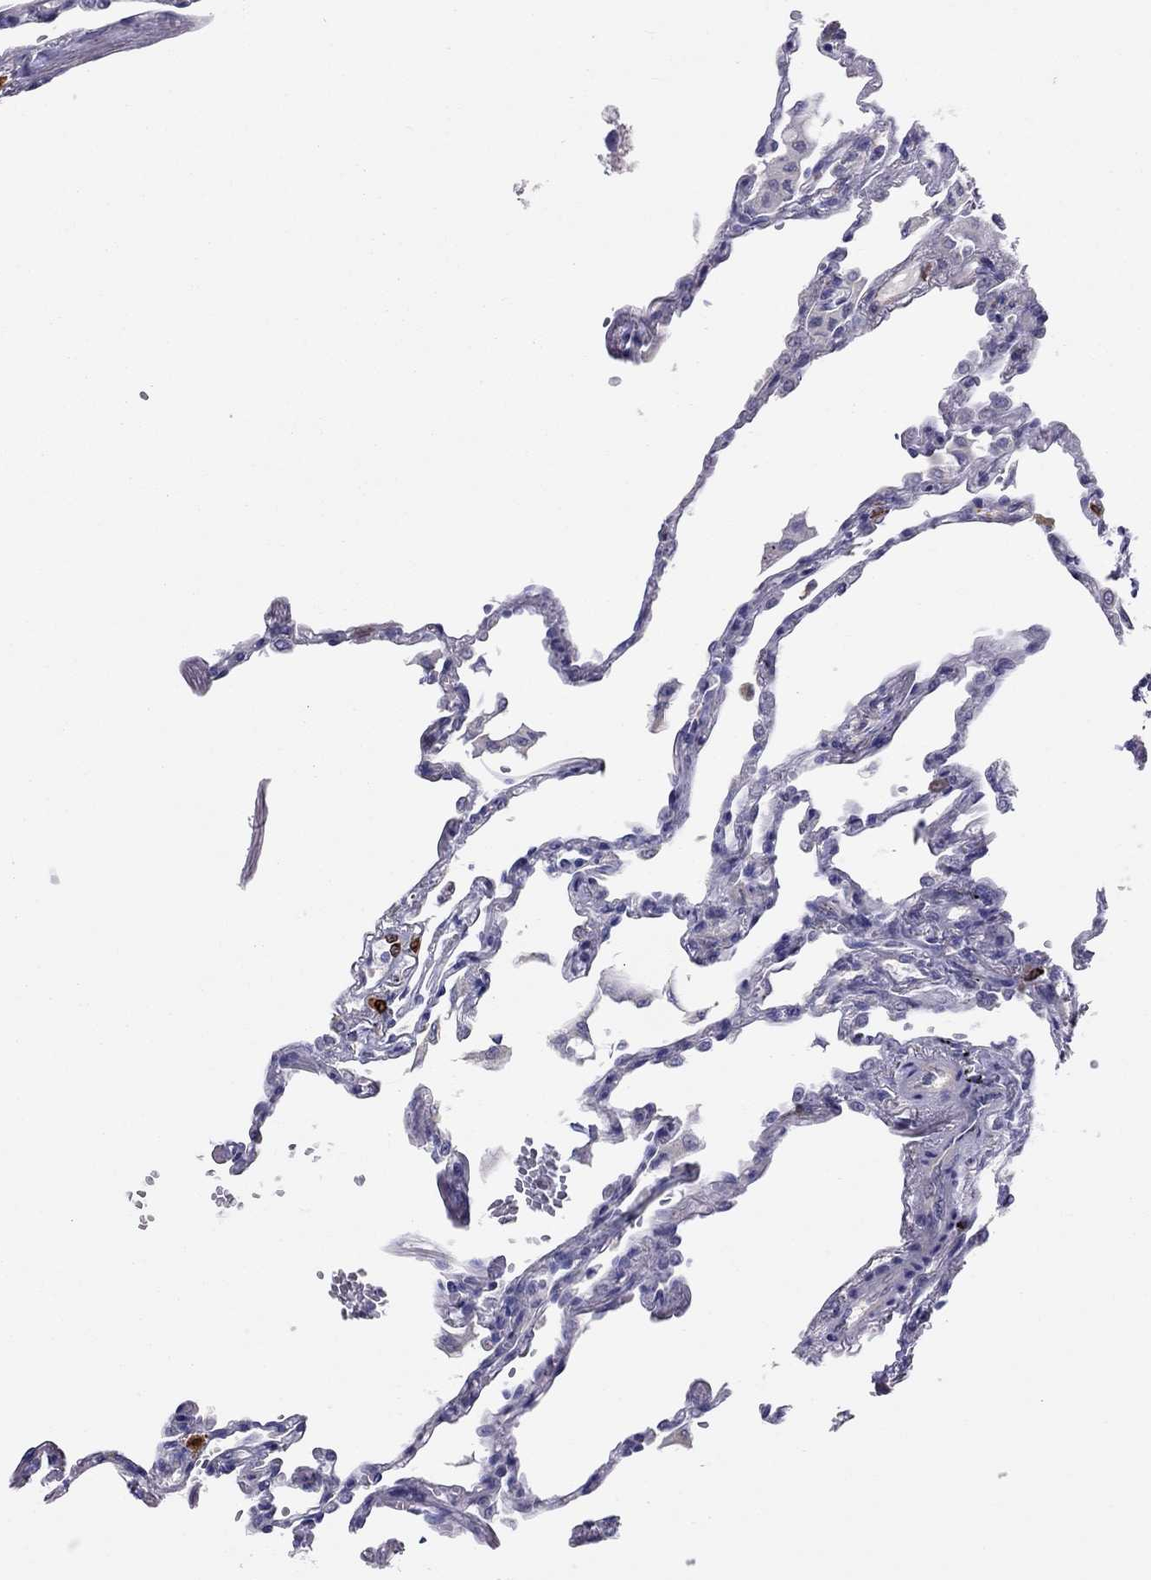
{"staining": {"intensity": "negative", "quantity": "none", "location": "none"}, "tissue": "lung", "cell_type": "Alveolar cells", "image_type": "normal", "snomed": [{"axis": "morphology", "description": "Normal tissue, NOS"}, {"axis": "topography", "description": "Lung"}], "caption": "IHC photomicrograph of unremarkable lung stained for a protein (brown), which displays no expression in alveolar cells.", "gene": "ADORA2A", "patient": {"sex": "male", "age": 78}}